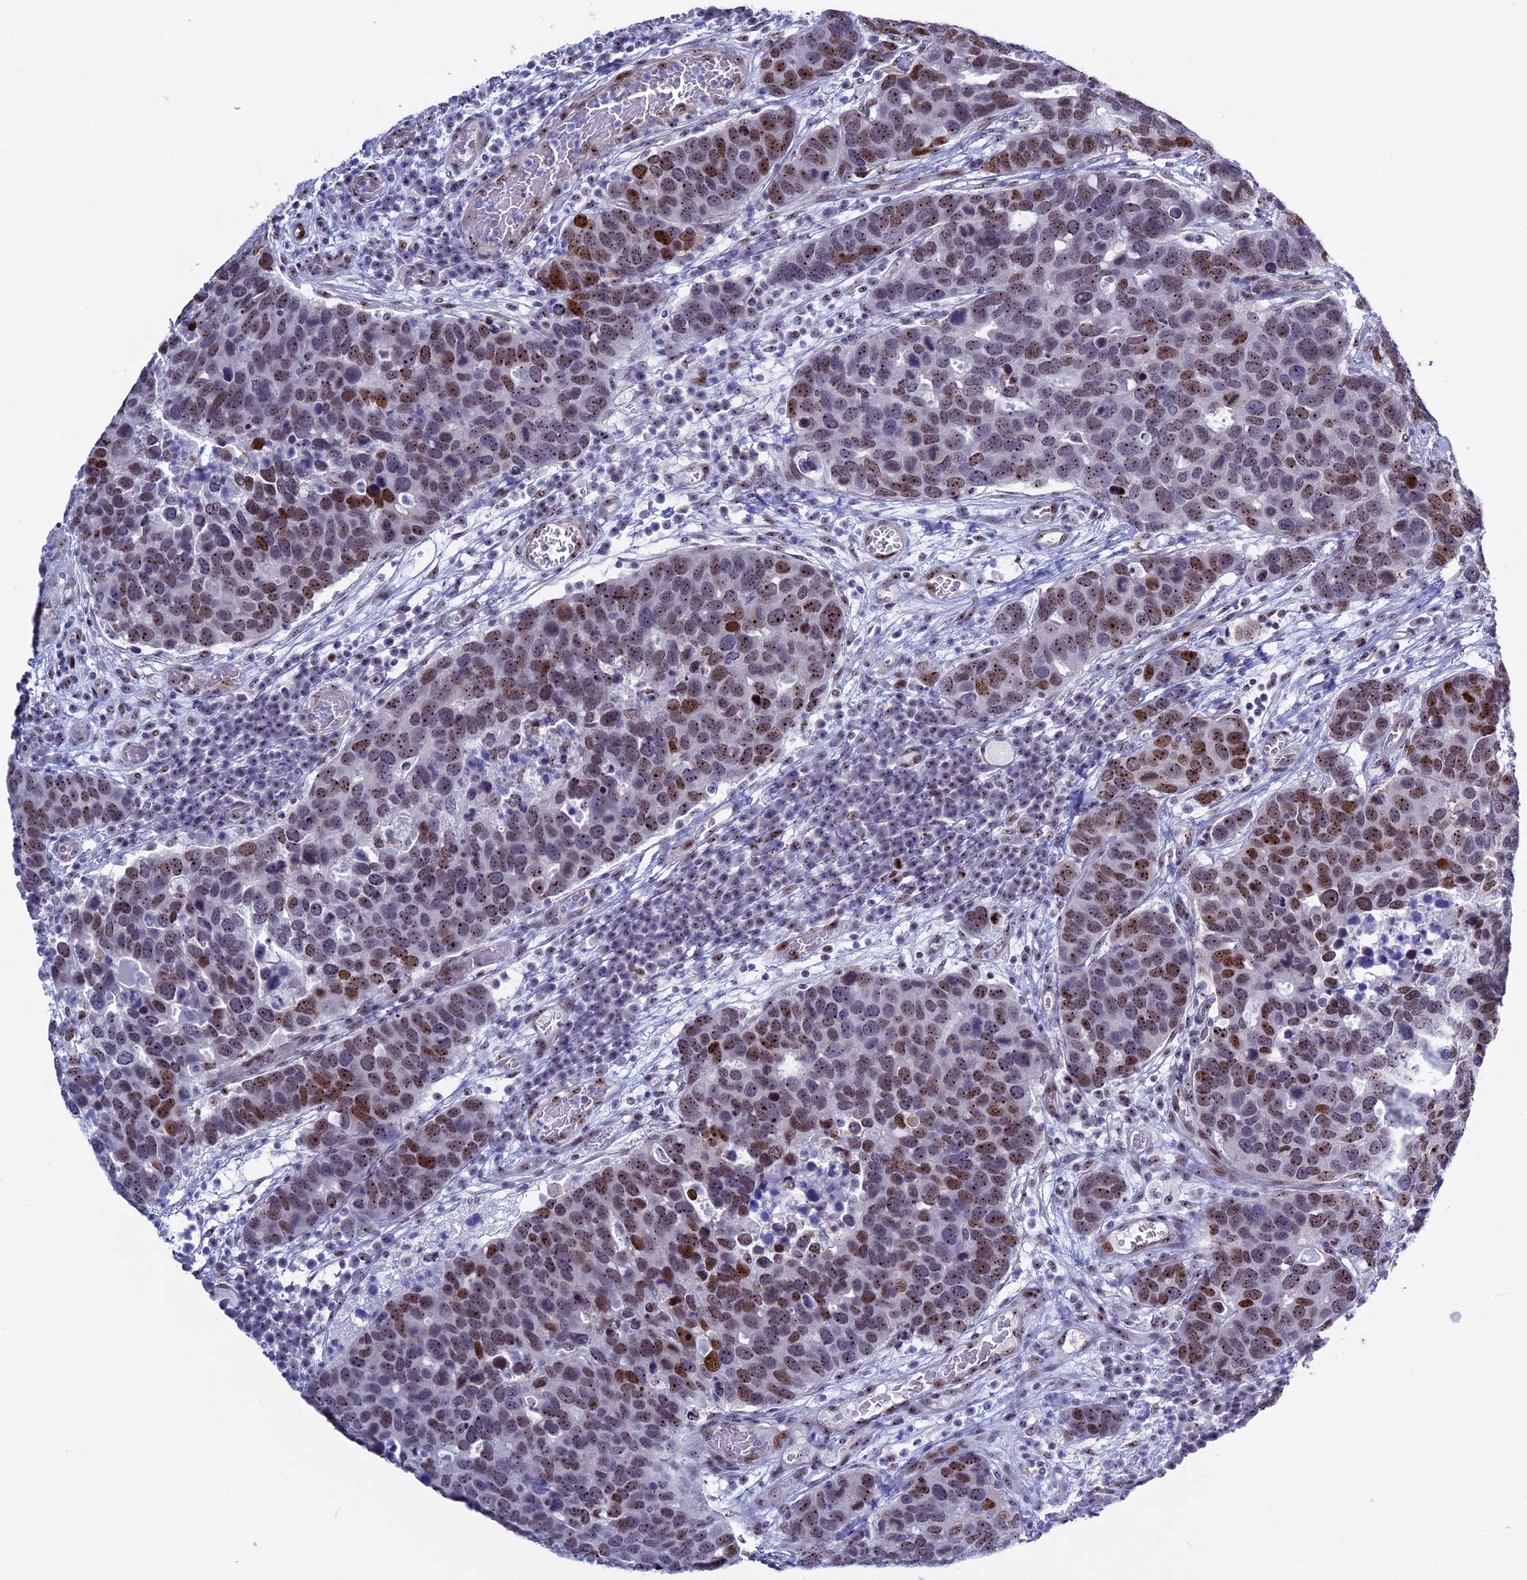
{"staining": {"intensity": "strong", "quantity": "25%-75%", "location": "nuclear"}, "tissue": "breast cancer", "cell_type": "Tumor cells", "image_type": "cancer", "snomed": [{"axis": "morphology", "description": "Duct carcinoma"}, {"axis": "topography", "description": "Breast"}], "caption": "Protein analysis of breast cancer (invasive ductal carcinoma) tissue reveals strong nuclear positivity in approximately 25%-75% of tumor cells.", "gene": "CCDC86", "patient": {"sex": "female", "age": 83}}